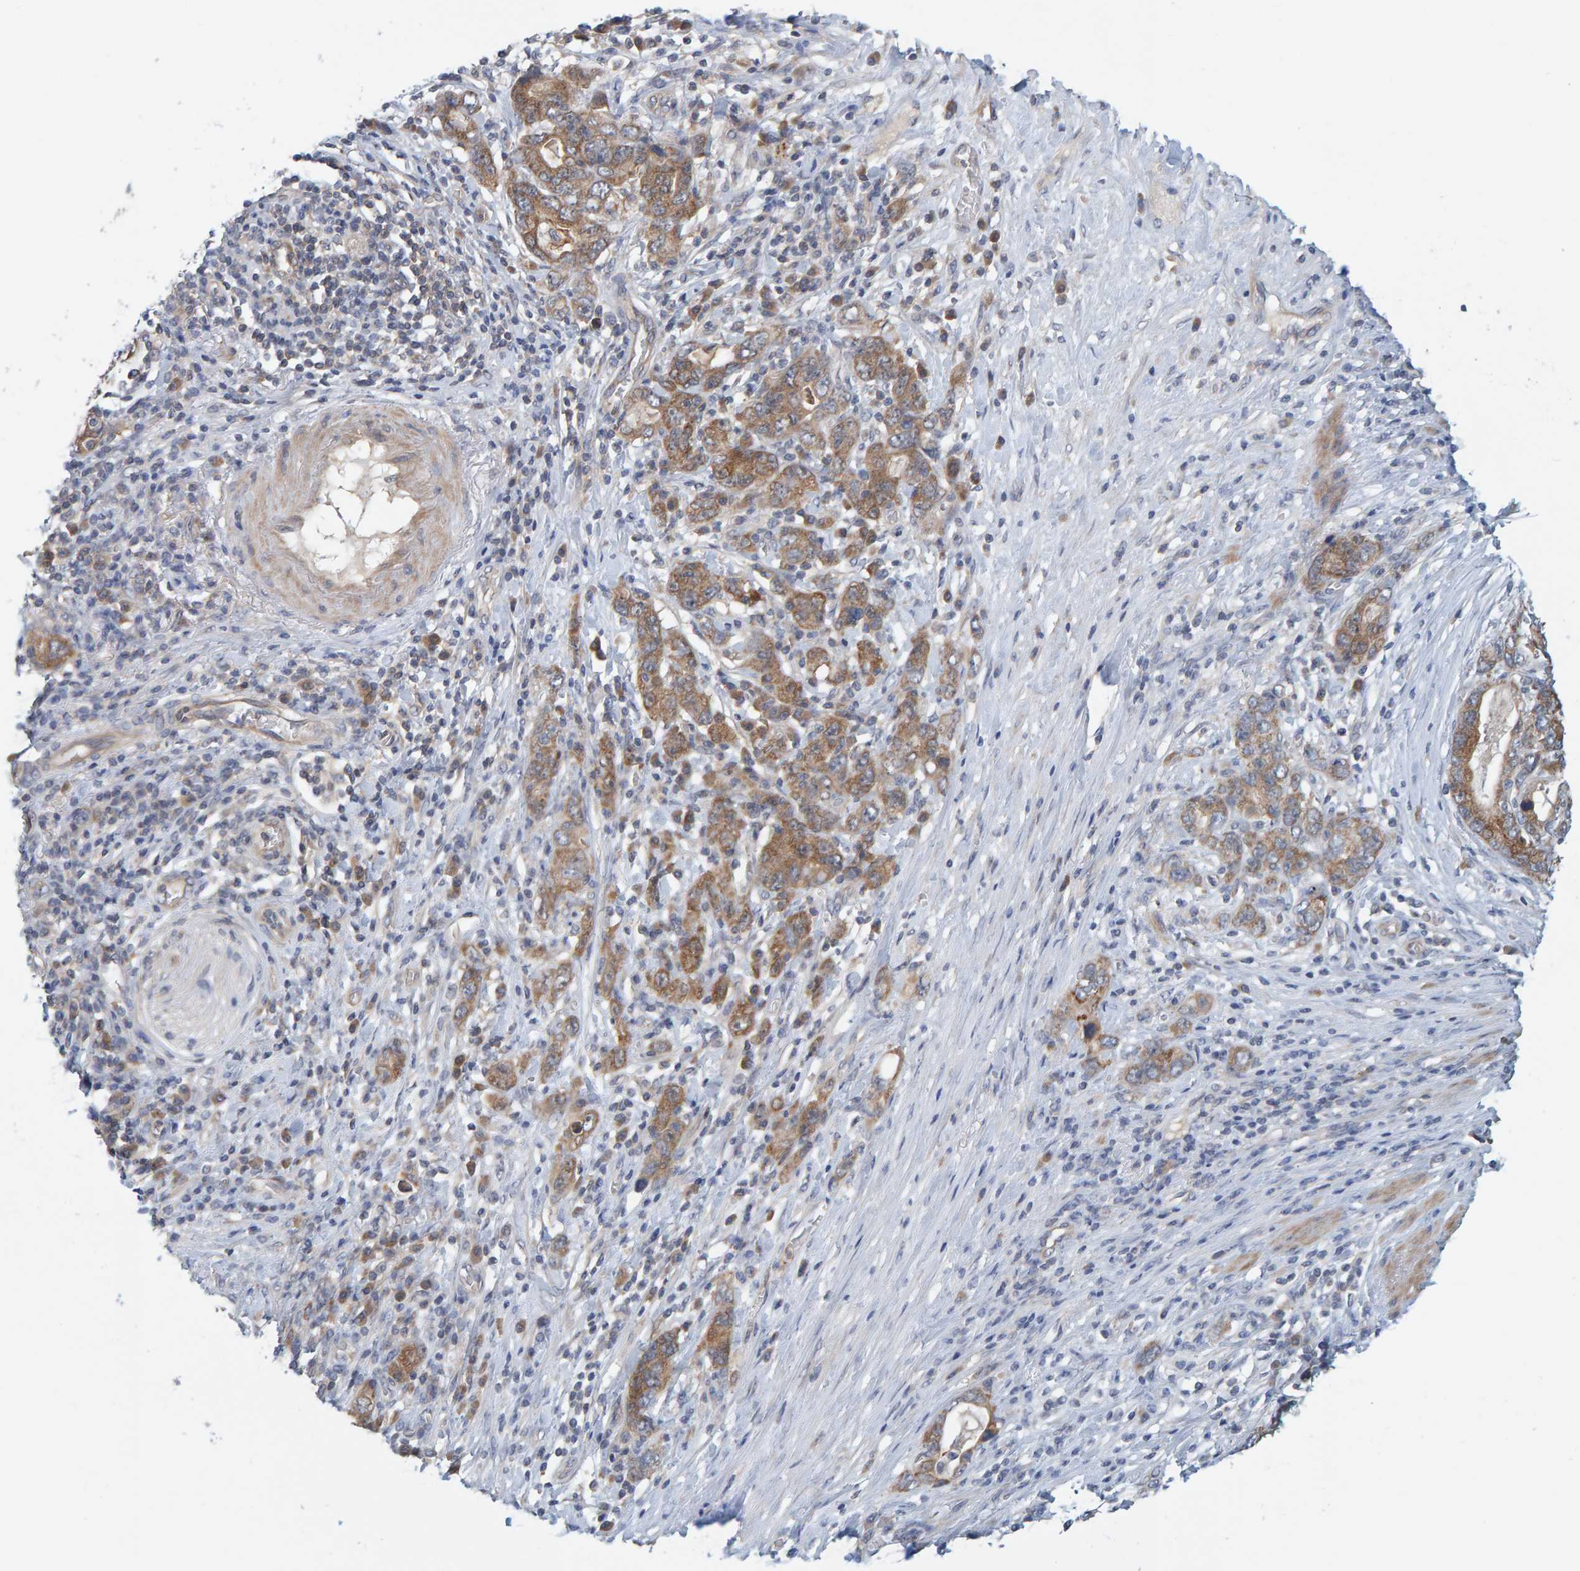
{"staining": {"intensity": "moderate", "quantity": ">75%", "location": "cytoplasmic/membranous"}, "tissue": "stomach cancer", "cell_type": "Tumor cells", "image_type": "cancer", "snomed": [{"axis": "morphology", "description": "Adenocarcinoma, NOS"}, {"axis": "topography", "description": "Stomach, lower"}], "caption": "Stomach cancer (adenocarcinoma) stained with IHC demonstrates moderate cytoplasmic/membranous positivity in approximately >75% of tumor cells. (IHC, brightfield microscopy, high magnification).", "gene": "TATDN1", "patient": {"sex": "female", "age": 93}}